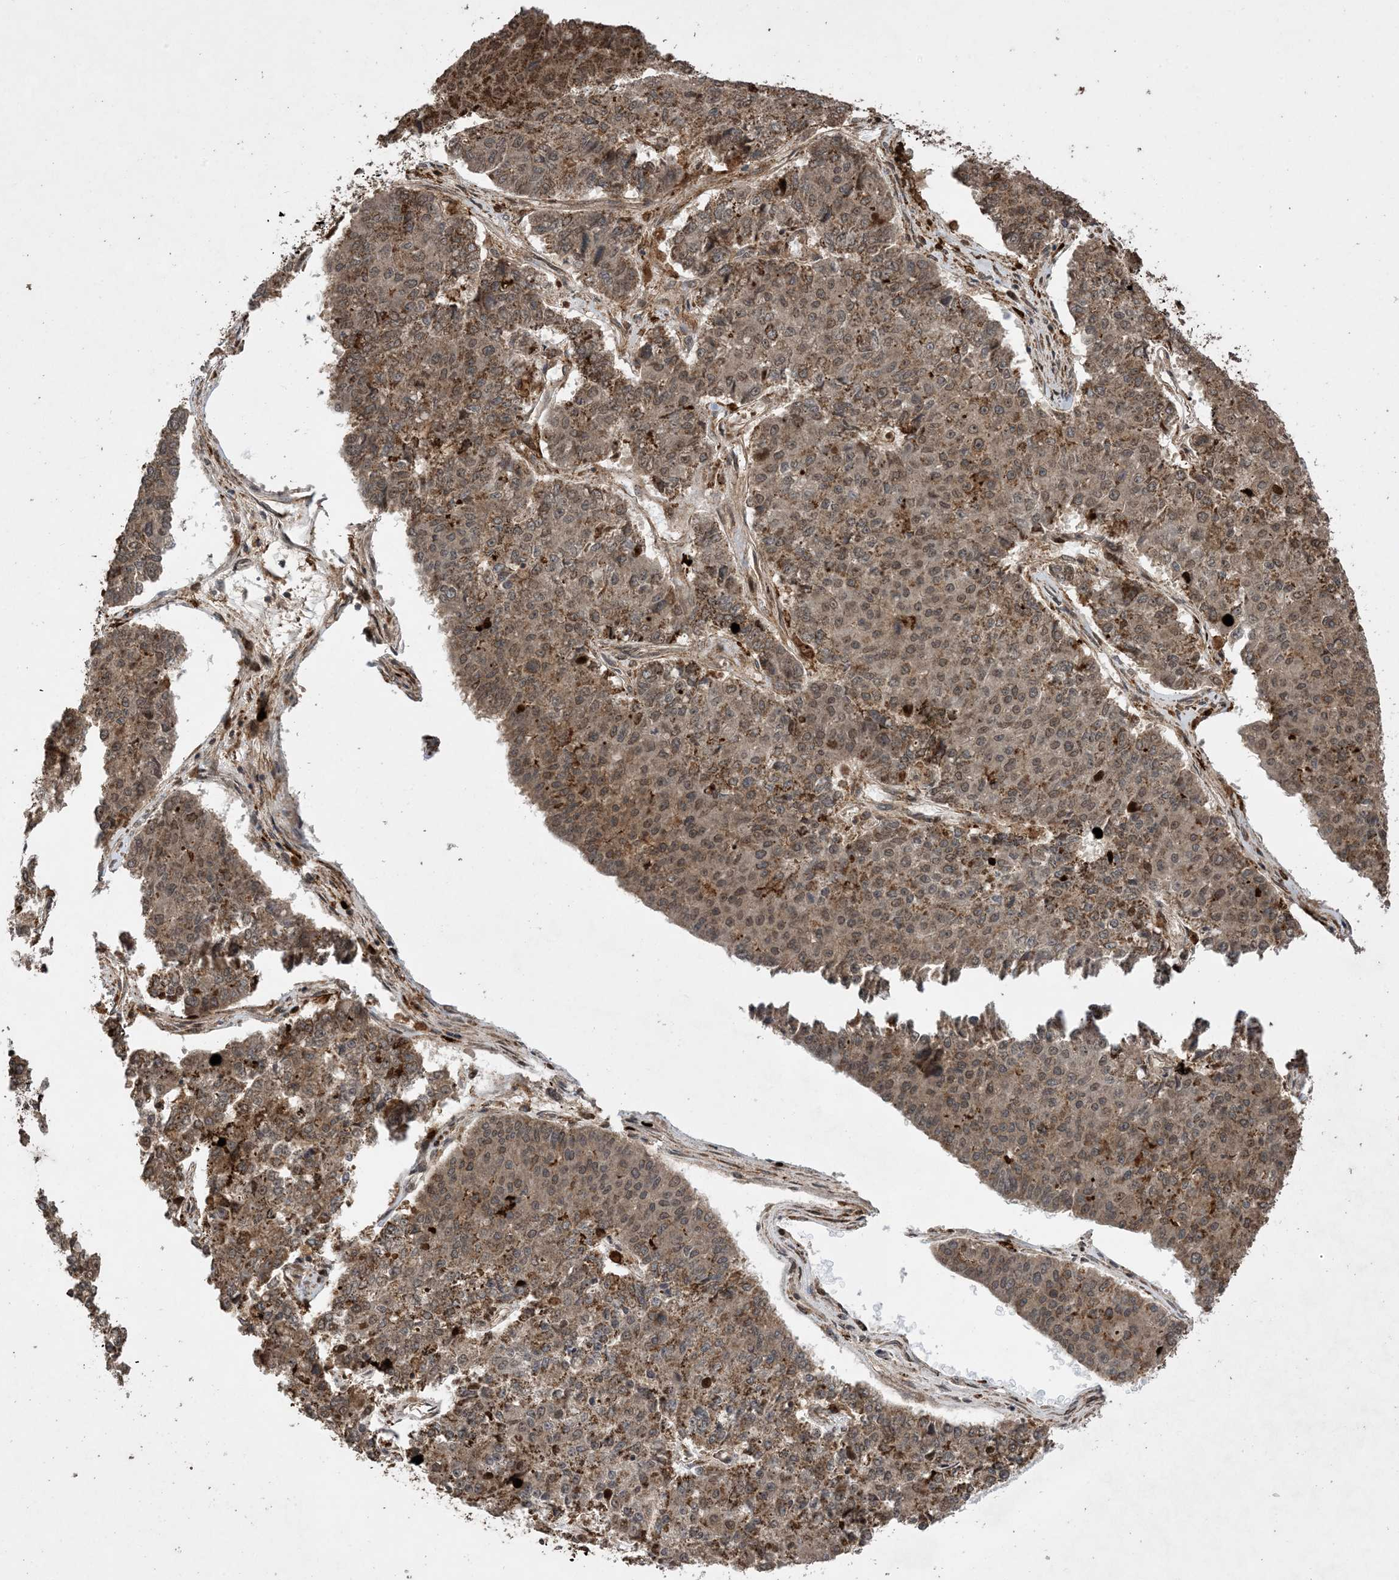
{"staining": {"intensity": "moderate", "quantity": ">75%", "location": "cytoplasmic/membranous,nuclear"}, "tissue": "pancreatic cancer", "cell_type": "Tumor cells", "image_type": "cancer", "snomed": [{"axis": "morphology", "description": "Adenocarcinoma, NOS"}, {"axis": "topography", "description": "Pancreas"}], "caption": "There is medium levels of moderate cytoplasmic/membranous and nuclear staining in tumor cells of pancreatic cancer, as demonstrated by immunohistochemical staining (brown color).", "gene": "ZNF511", "patient": {"sex": "male", "age": 50}}